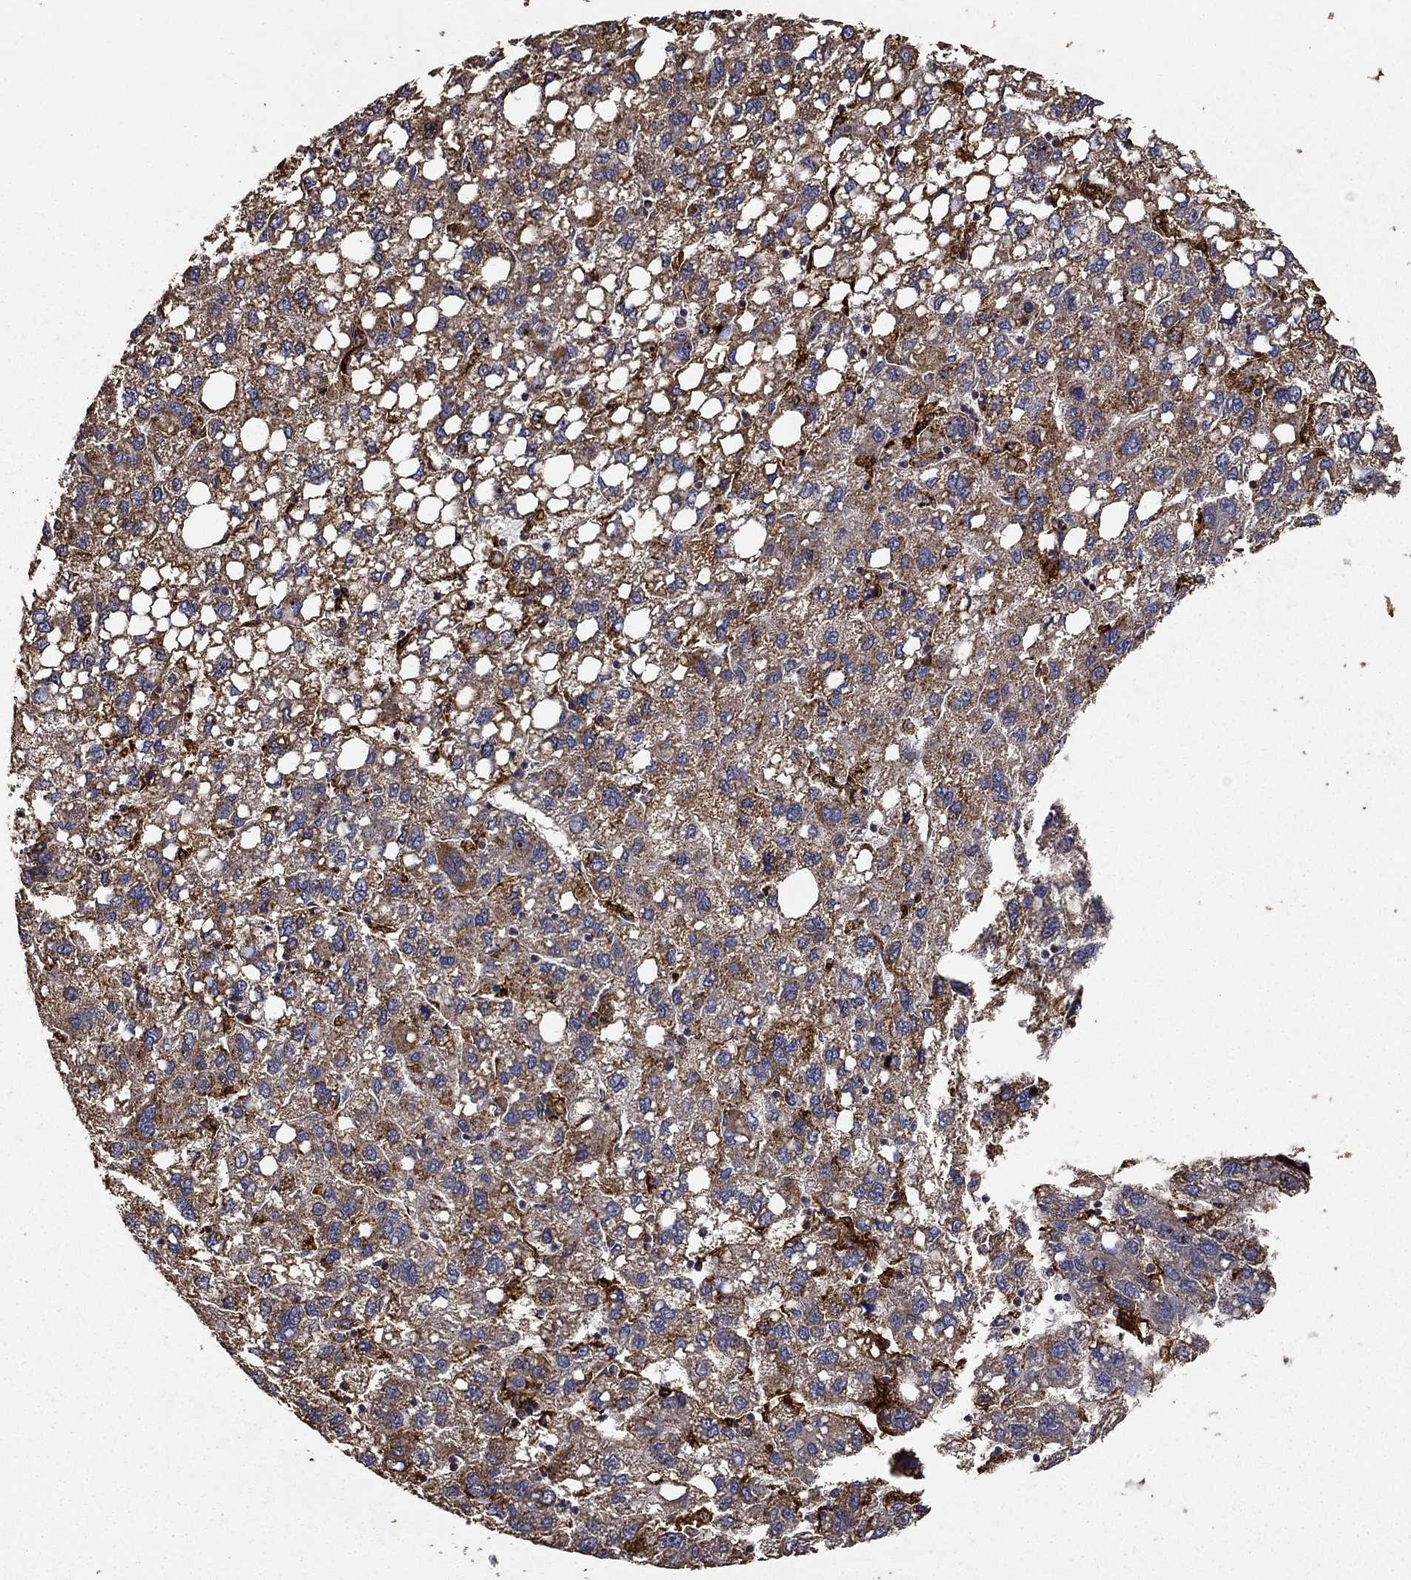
{"staining": {"intensity": "moderate", "quantity": ">75%", "location": "cytoplasmic/membranous"}, "tissue": "liver cancer", "cell_type": "Tumor cells", "image_type": "cancer", "snomed": [{"axis": "morphology", "description": "Carcinoma, Hepatocellular, NOS"}, {"axis": "topography", "description": "Liver"}], "caption": "Immunohistochemistry (IHC) micrograph of hepatocellular carcinoma (liver) stained for a protein (brown), which shows medium levels of moderate cytoplasmic/membranous staining in about >75% of tumor cells.", "gene": "IFRD1", "patient": {"sex": "female", "age": 82}}